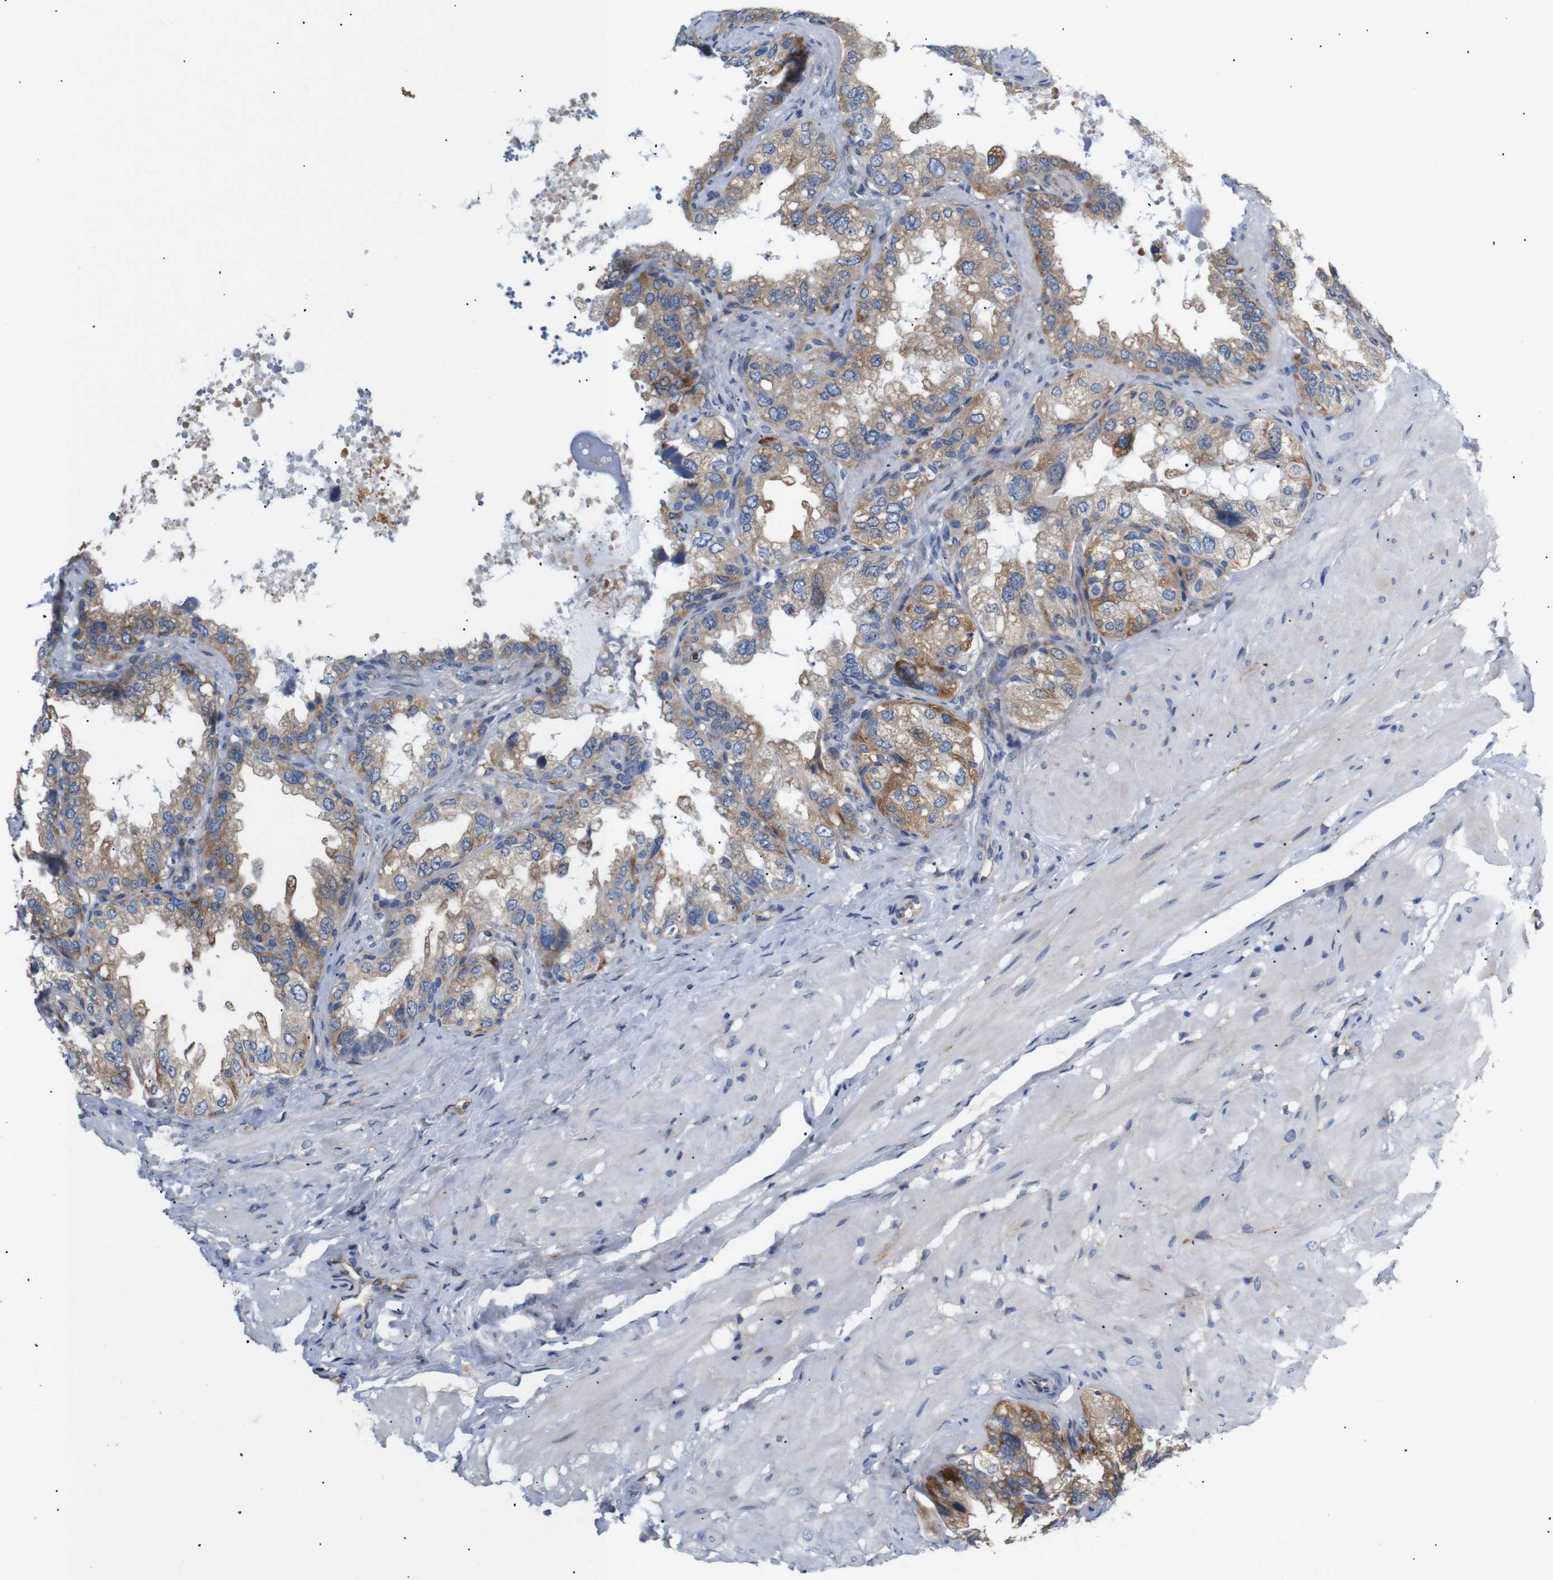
{"staining": {"intensity": "moderate", "quantity": ">75%", "location": "cytoplasmic/membranous"}, "tissue": "seminal vesicle", "cell_type": "Glandular cells", "image_type": "normal", "snomed": [{"axis": "morphology", "description": "Normal tissue, NOS"}, {"axis": "topography", "description": "Seminal veicle"}], "caption": "A photomicrograph of seminal vesicle stained for a protein demonstrates moderate cytoplasmic/membranous brown staining in glandular cells.", "gene": "UBE2G2", "patient": {"sex": "male", "age": 68}}